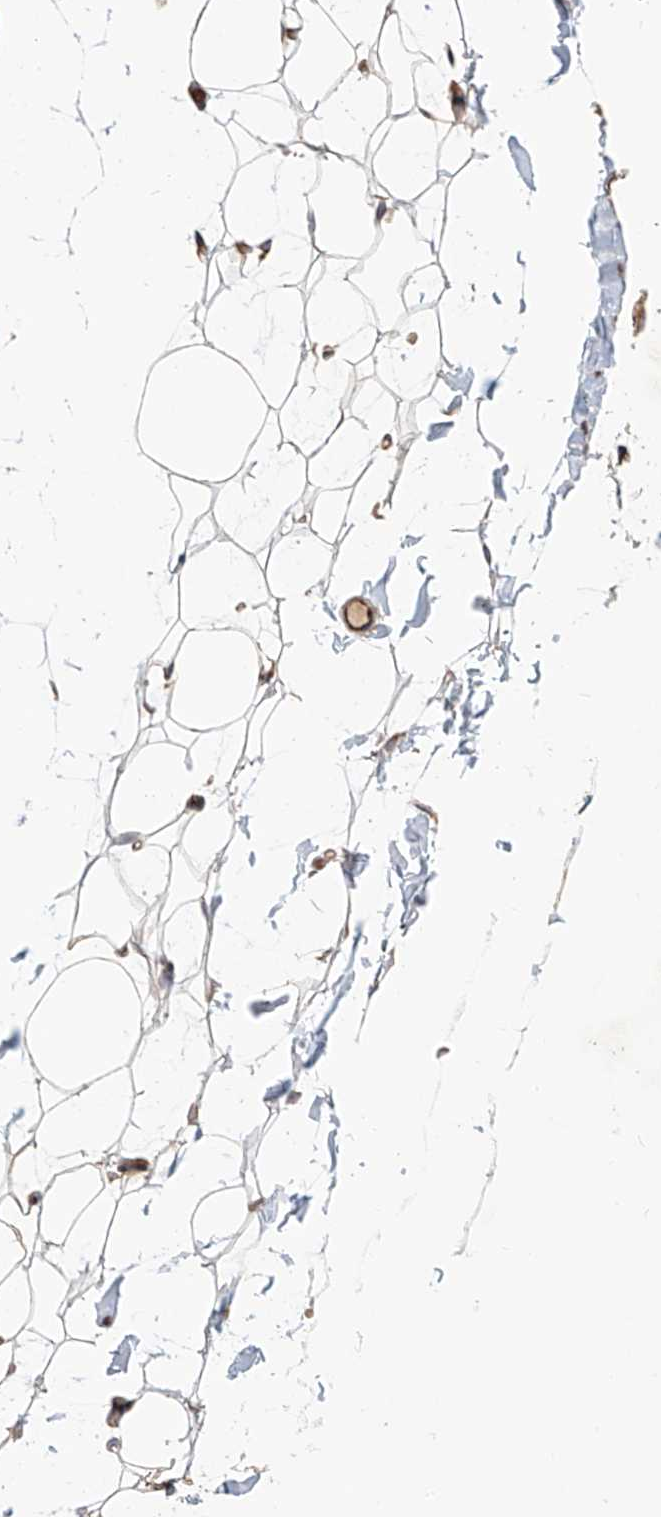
{"staining": {"intensity": "weak", "quantity": "25%-75%", "location": "cytoplasmic/membranous"}, "tissue": "adipose tissue", "cell_type": "Adipocytes", "image_type": "normal", "snomed": [{"axis": "morphology", "description": "Normal tissue, NOS"}, {"axis": "topography", "description": "Breast"}], "caption": "Protein staining by immunohistochemistry shows weak cytoplasmic/membranous positivity in about 25%-75% of adipocytes in unremarkable adipose tissue. The protein of interest is stained brown, and the nuclei are stained in blue (DAB (3,3'-diaminobenzidine) IHC with brightfield microscopy, high magnification).", "gene": "HGSNAT", "patient": {"sex": "female", "age": 23}}